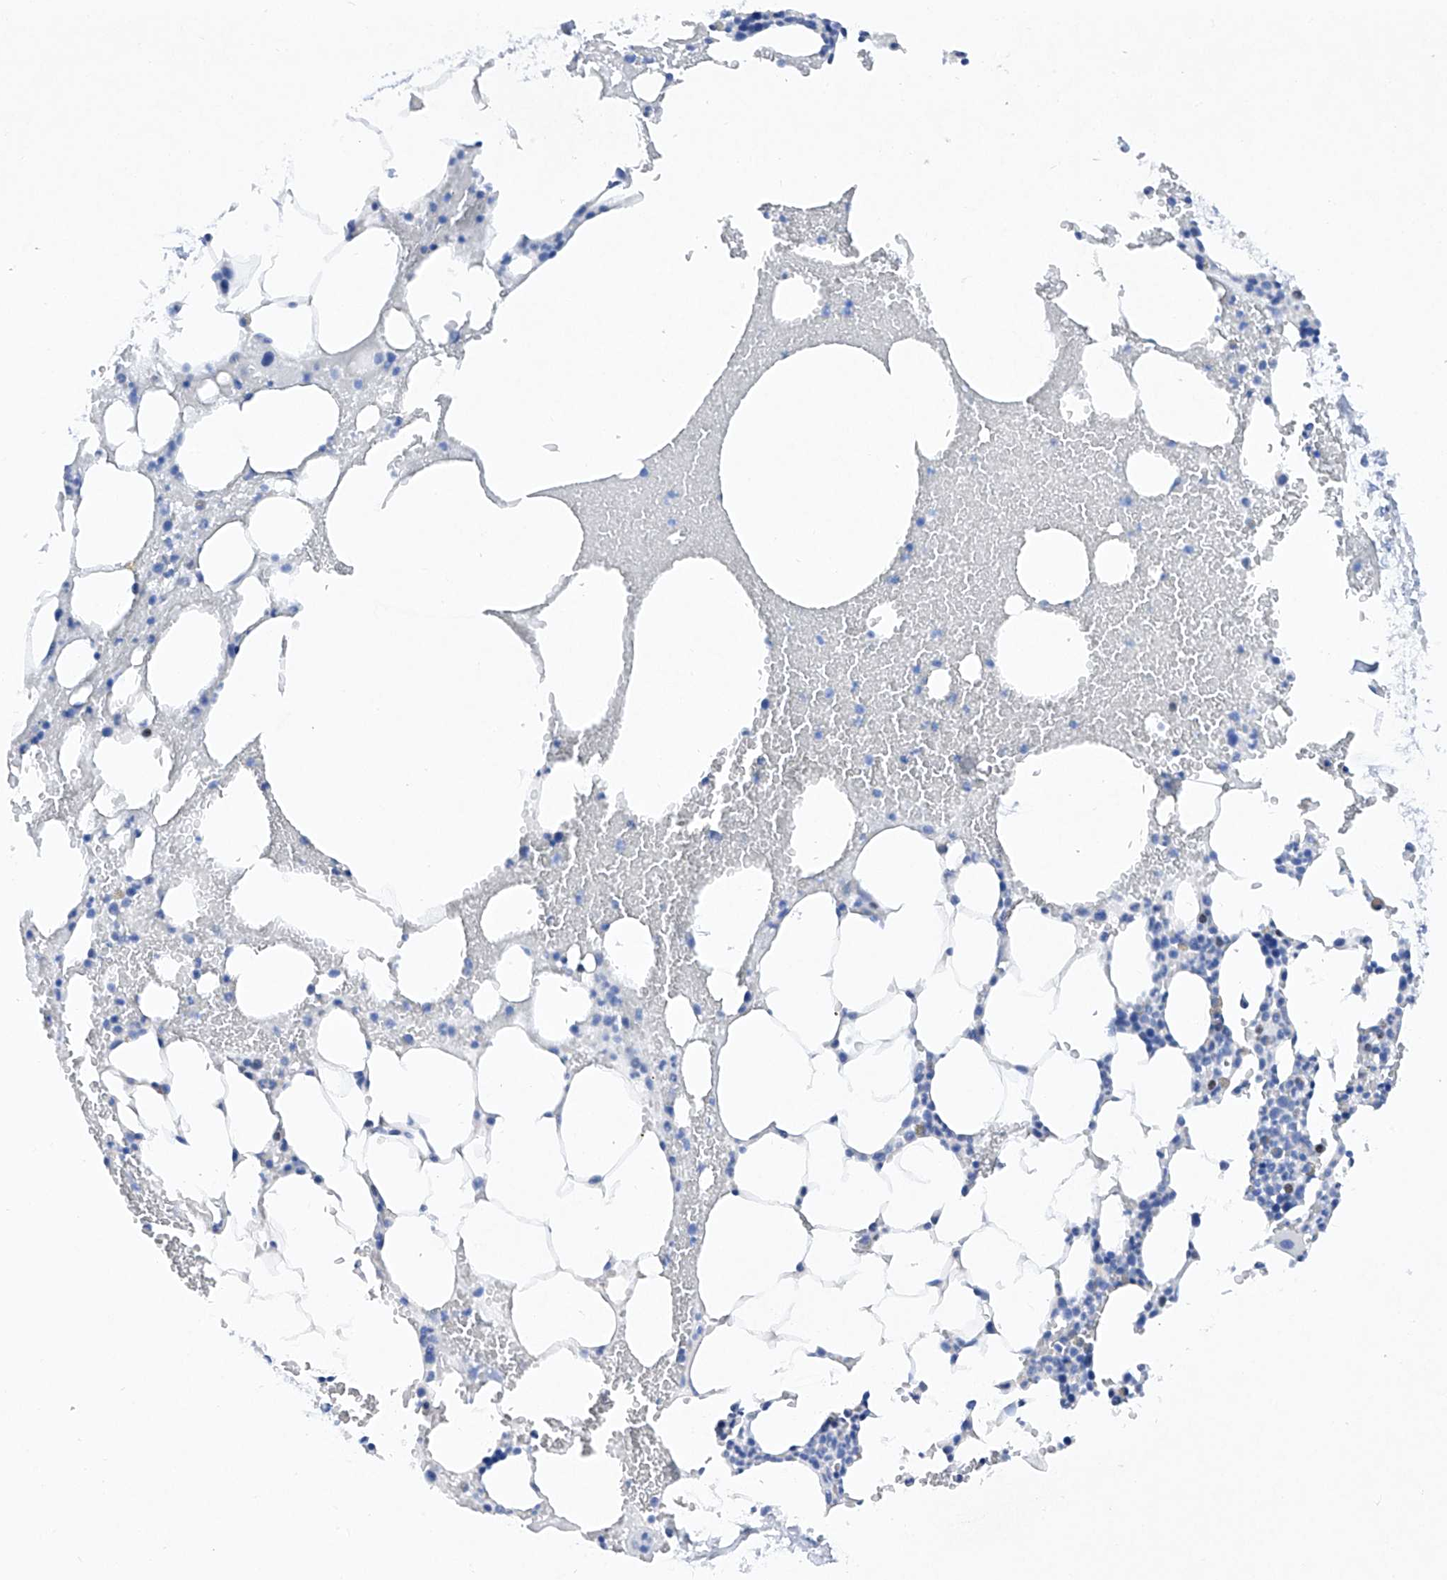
{"staining": {"intensity": "negative", "quantity": "none", "location": "none"}, "tissue": "bone marrow", "cell_type": "Hematopoietic cells", "image_type": "normal", "snomed": [{"axis": "morphology", "description": "Normal tissue, NOS"}, {"axis": "morphology", "description": "Inflammation, NOS"}, {"axis": "topography", "description": "Bone marrow"}], "caption": "The image displays no staining of hematopoietic cells in normal bone marrow.", "gene": "BARX2", "patient": {"sex": "female", "age": 78}}